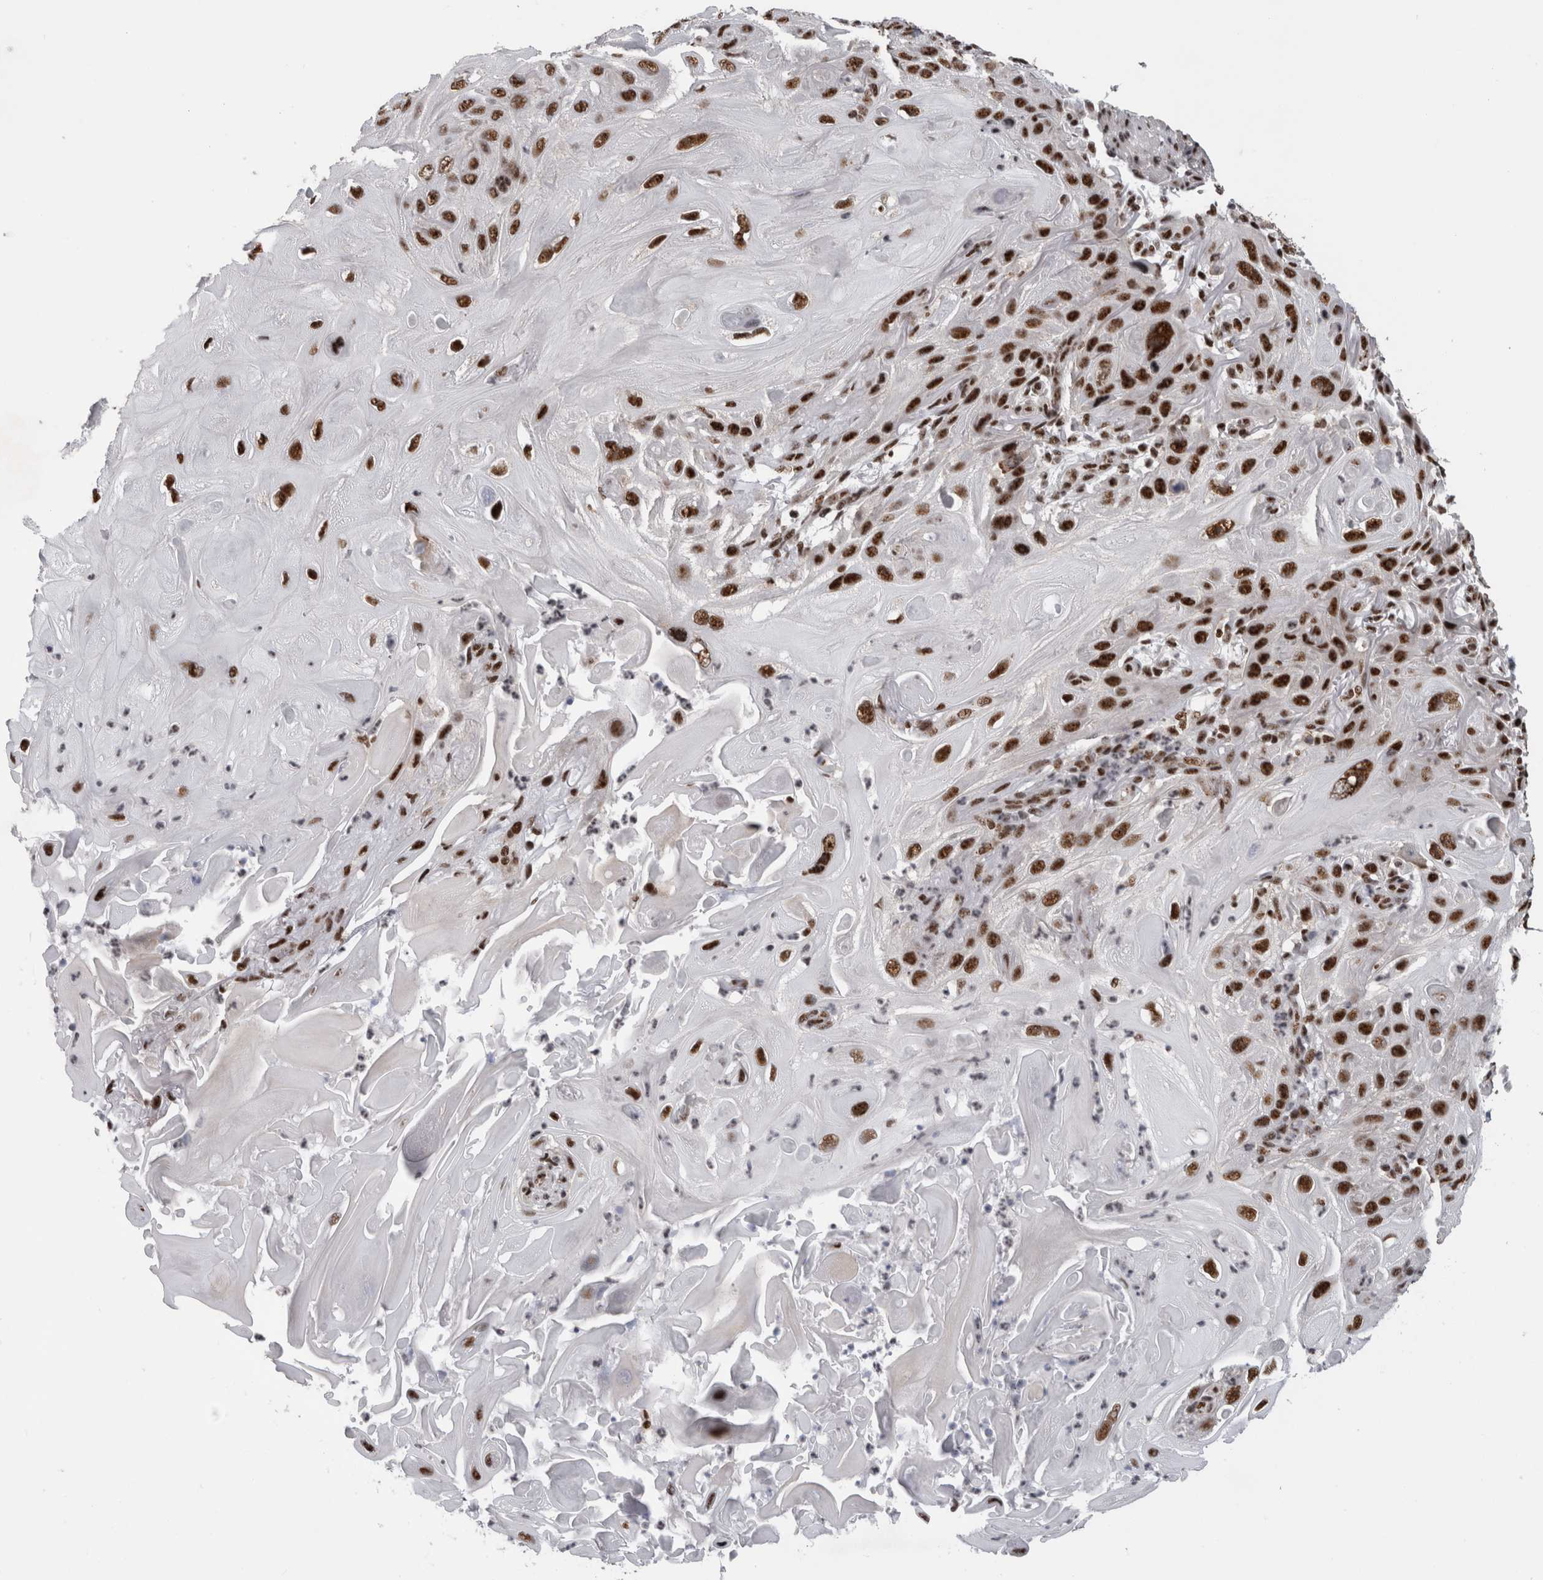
{"staining": {"intensity": "strong", "quantity": ">75%", "location": "nuclear"}, "tissue": "skin cancer", "cell_type": "Tumor cells", "image_type": "cancer", "snomed": [{"axis": "morphology", "description": "Squamous cell carcinoma, NOS"}, {"axis": "topography", "description": "Skin"}], "caption": "Protein staining shows strong nuclear positivity in approximately >75% of tumor cells in skin squamous cell carcinoma. (DAB IHC, brown staining for protein, blue staining for nuclei).", "gene": "CDK11A", "patient": {"sex": "female", "age": 77}}